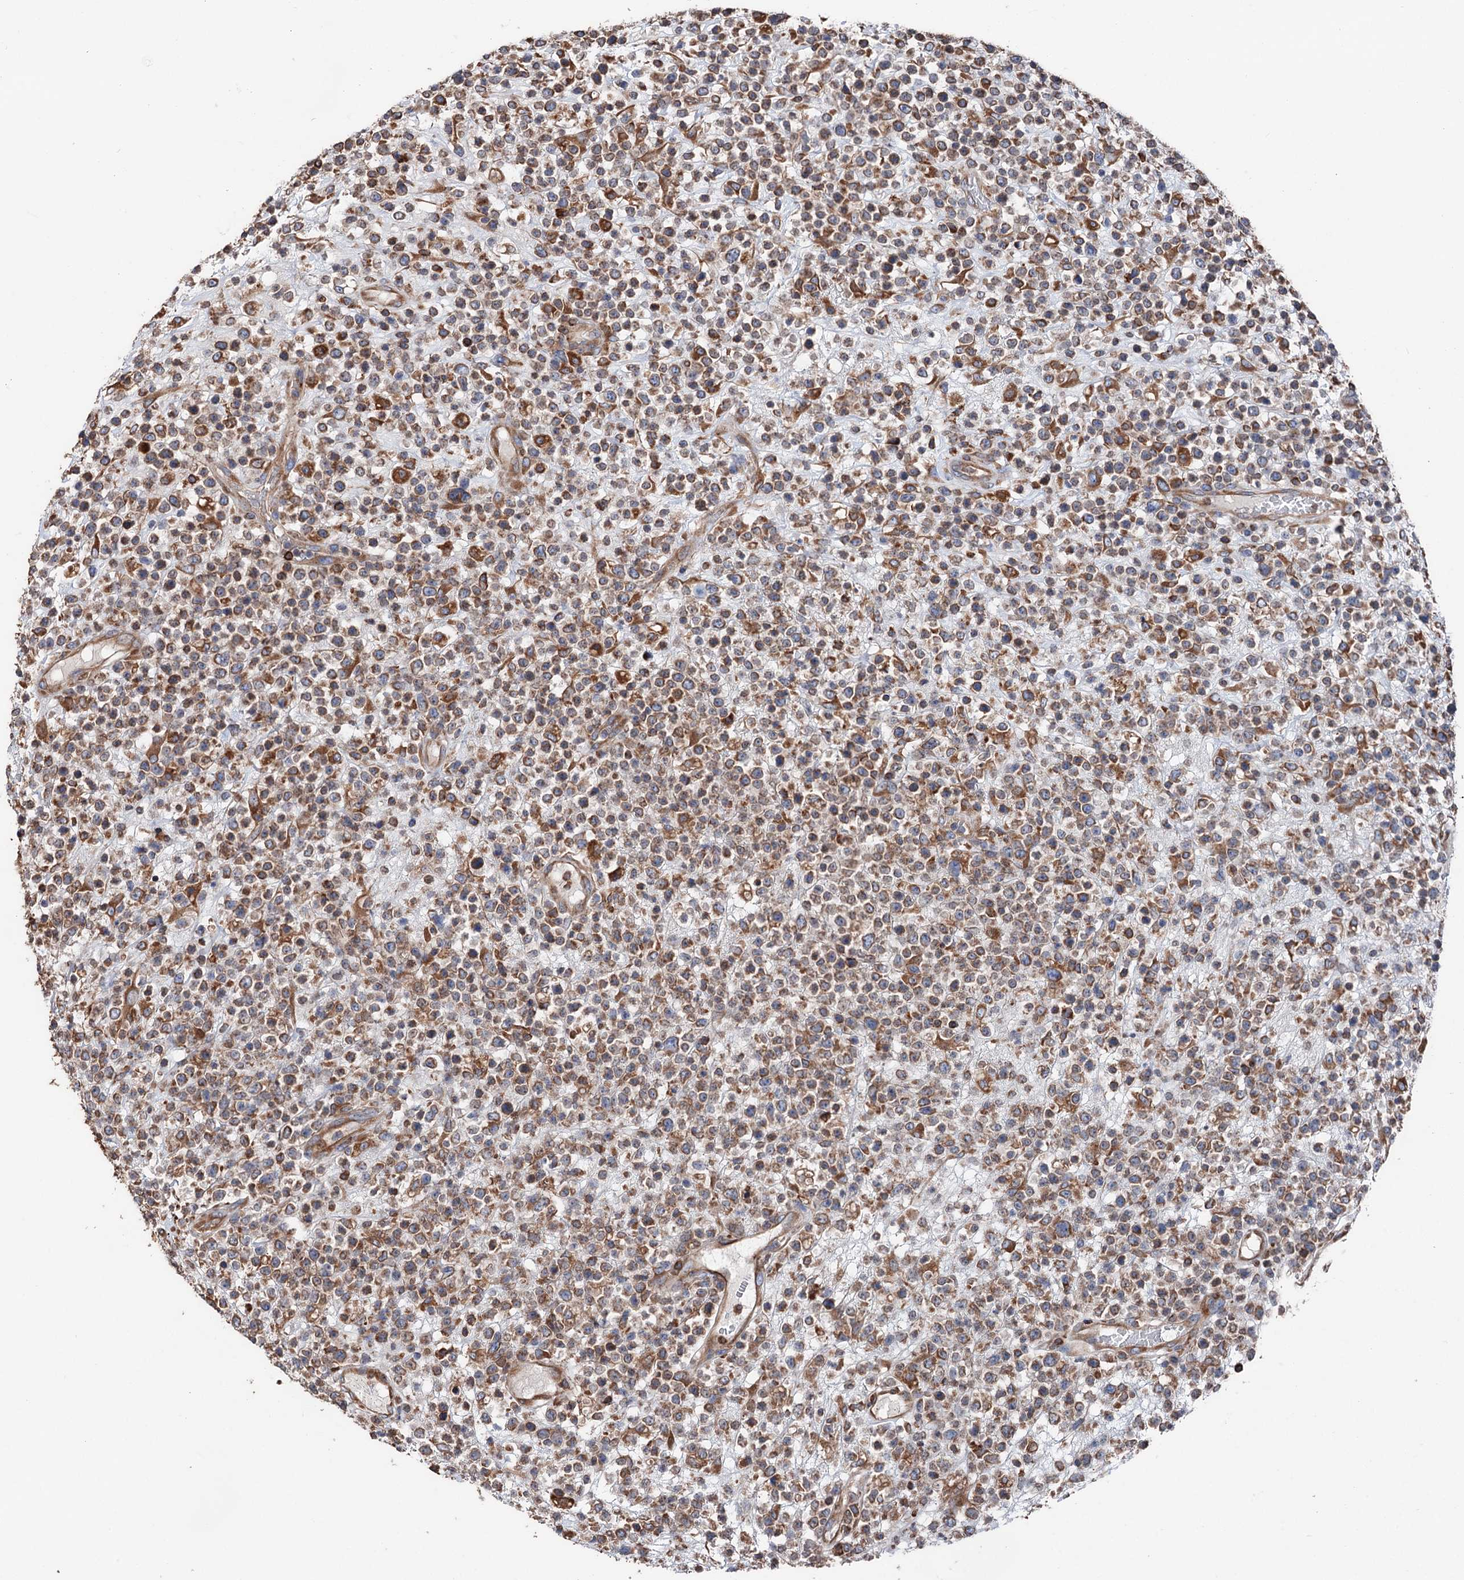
{"staining": {"intensity": "moderate", "quantity": ">75%", "location": "cytoplasmic/membranous"}, "tissue": "lymphoma", "cell_type": "Tumor cells", "image_type": "cancer", "snomed": [{"axis": "morphology", "description": "Malignant lymphoma, non-Hodgkin's type, High grade"}, {"axis": "topography", "description": "Colon"}], "caption": "A histopathology image showing moderate cytoplasmic/membranous staining in approximately >75% of tumor cells in lymphoma, as visualized by brown immunohistochemical staining.", "gene": "ERP29", "patient": {"sex": "female", "age": 53}}